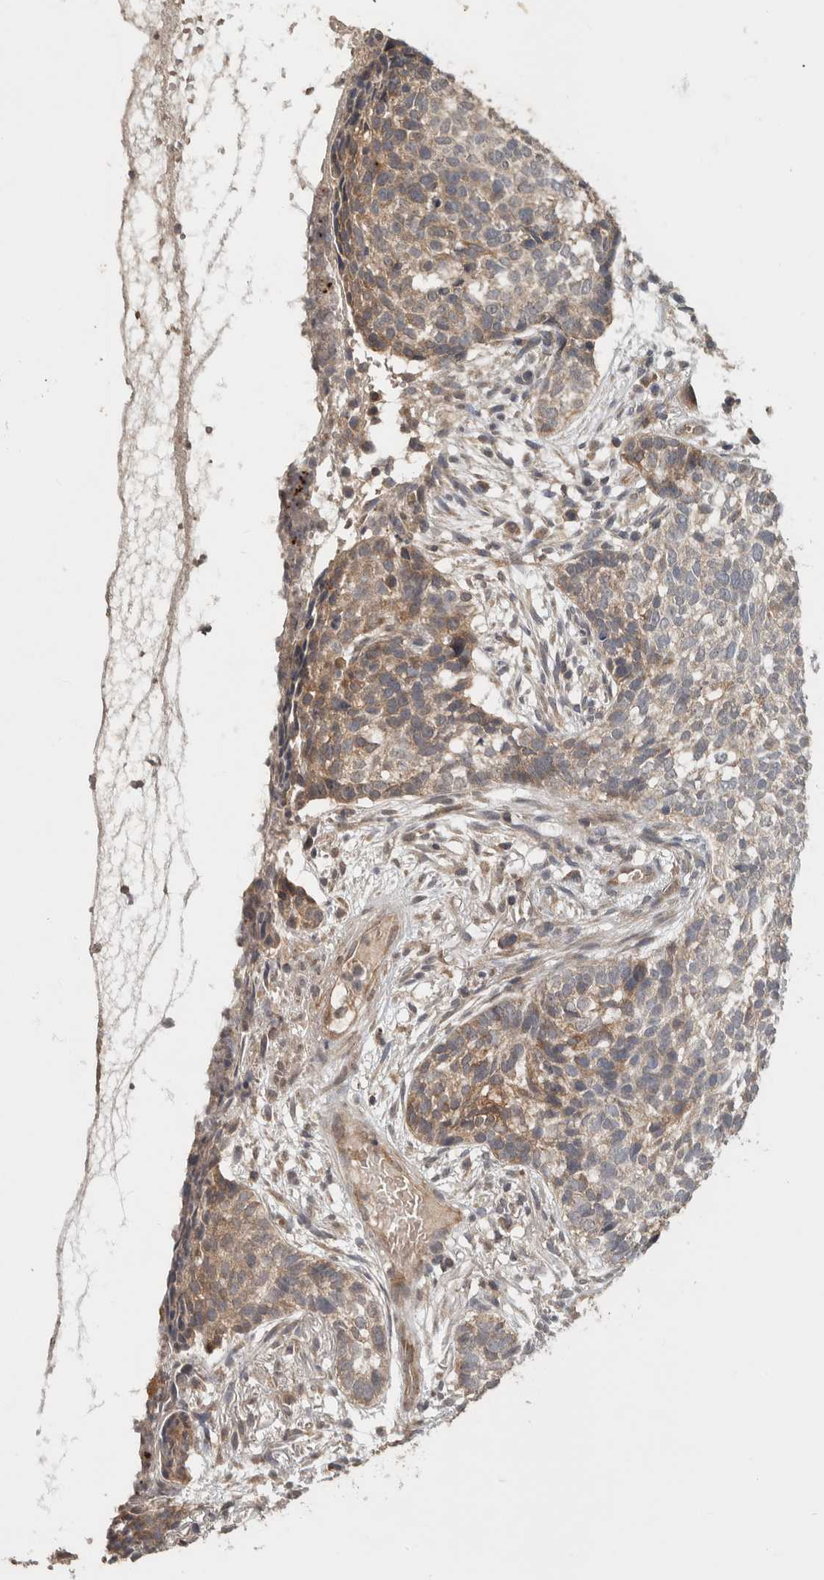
{"staining": {"intensity": "weak", "quantity": "25%-75%", "location": "cytoplasmic/membranous"}, "tissue": "skin cancer", "cell_type": "Tumor cells", "image_type": "cancer", "snomed": [{"axis": "morphology", "description": "Basal cell carcinoma"}, {"axis": "topography", "description": "Skin"}], "caption": "The micrograph shows staining of basal cell carcinoma (skin), revealing weak cytoplasmic/membranous protein staining (brown color) within tumor cells.", "gene": "HMOX2", "patient": {"sex": "male", "age": 85}}